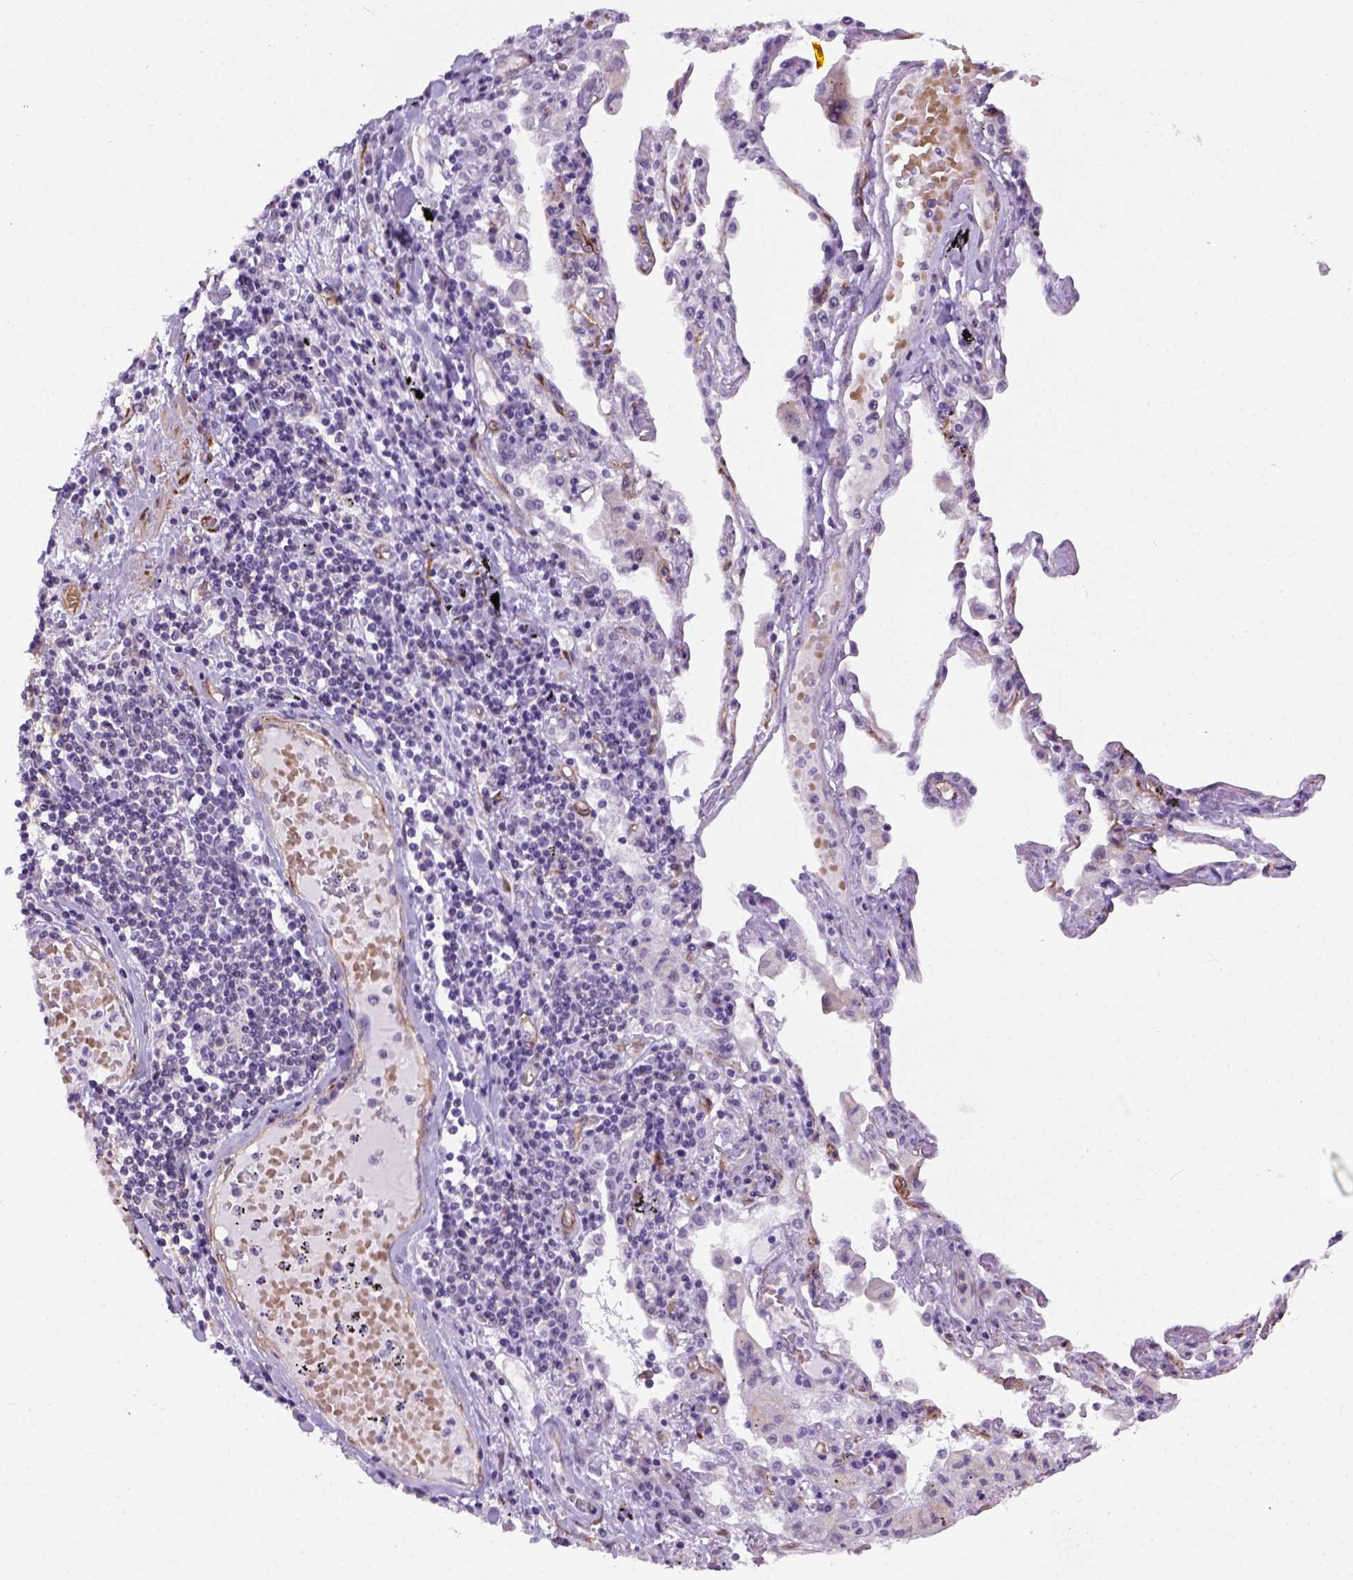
{"staining": {"intensity": "negative", "quantity": "none", "location": "none"}, "tissue": "lung cancer", "cell_type": "Tumor cells", "image_type": "cancer", "snomed": [{"axis": "morphology", "description": "Squamous cell carcinoma, NOS"}, {"axis": "topography", "description": "Lung"}], "caption": "Immunohistochemical staining of human squamous cell carcinoma (lung) shows no significant staining in tumor cells. (Immunohistochemistry, brightfield microscopy, high magnification).", "gene": "KAZN", "patient": {"sex": "male", "age": 73}}